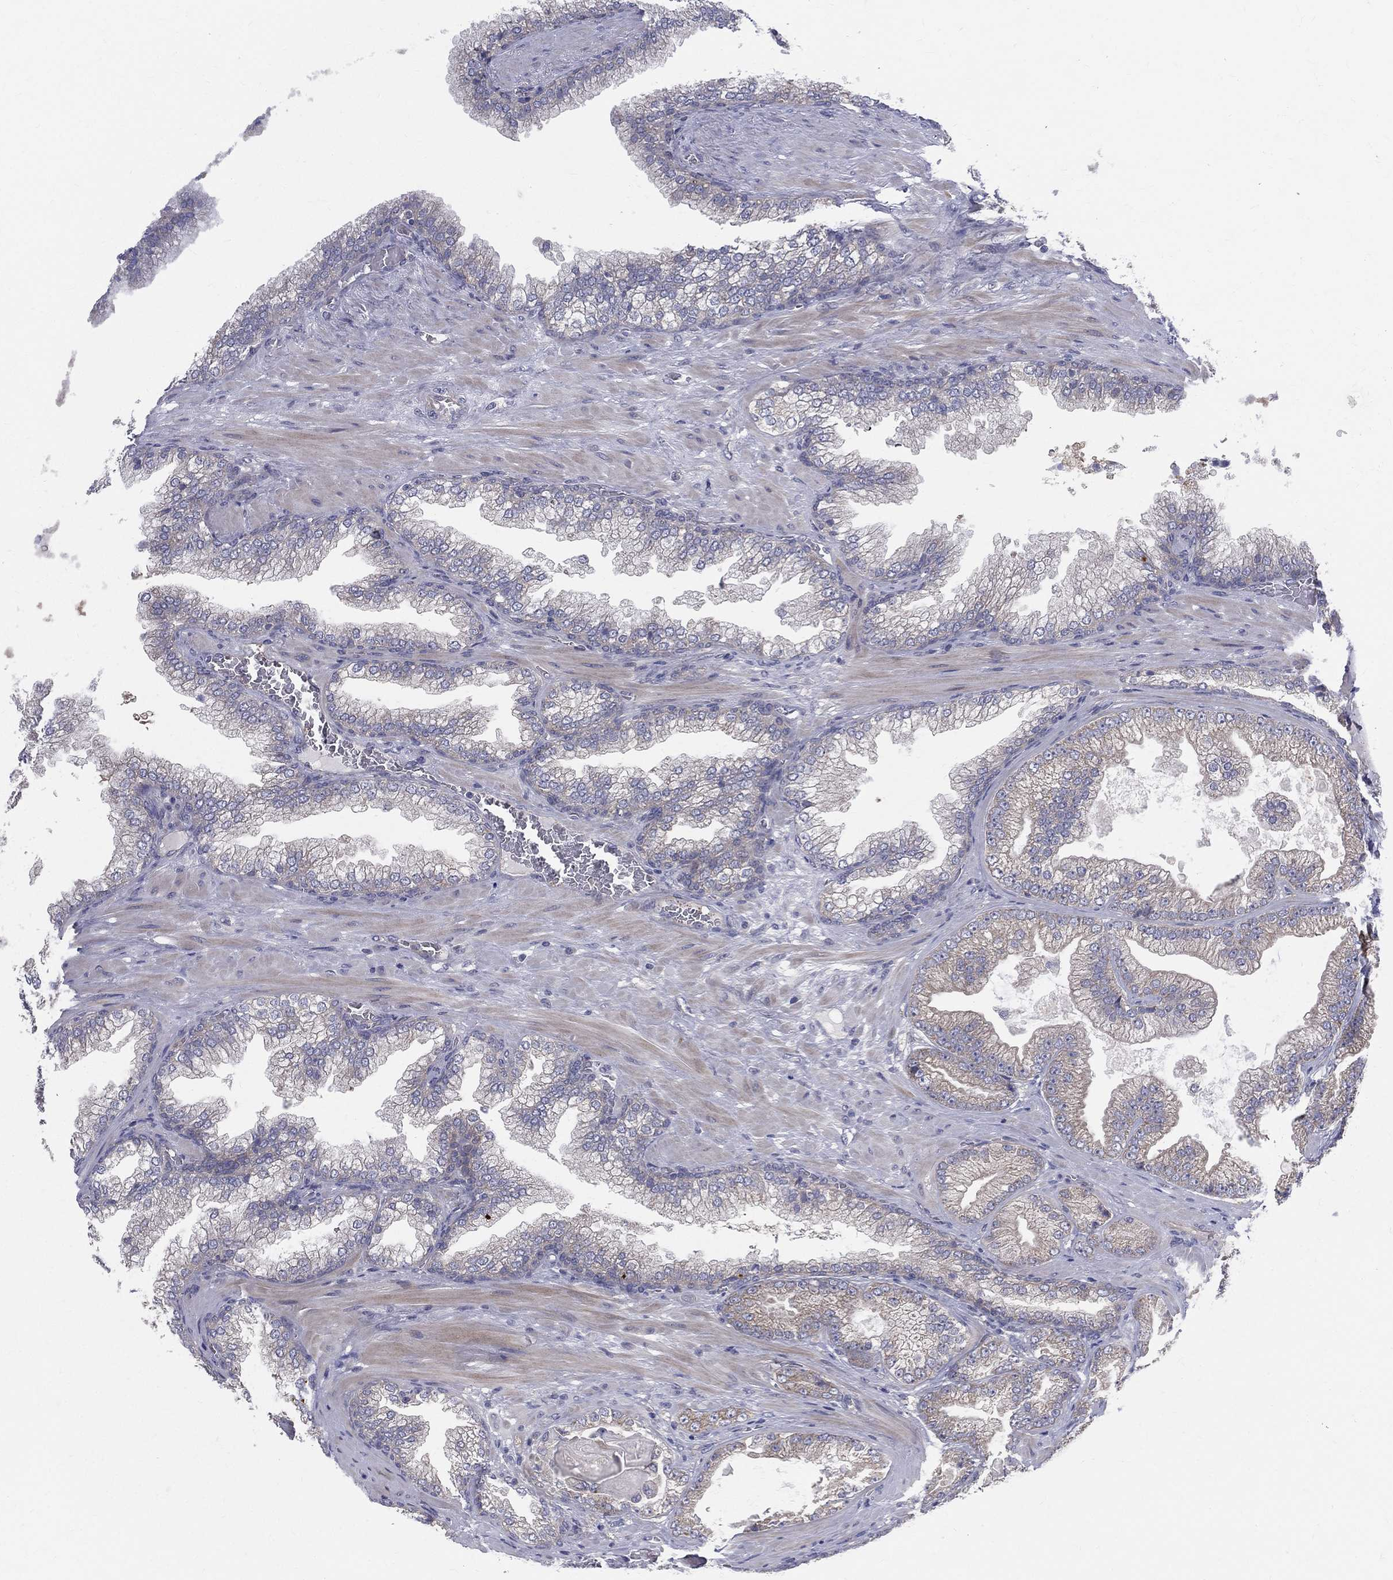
{"staining": {"intensity": "weak", "quantity": "<25%", "location": "cytoplasmic/membranous"}, "tissue": "prostate cancer", "cell_type": "Tumor cells", "image_type": "cancer", "snomed": [{"axis": "morphology", "description": "Adenocarcinoma, Low grade"}, {"axis": "topography", "description": "Prostate"}], "caption": "This is an IHC histopathology image of prostate adenocarcinoma (low-grade). There is no staining in tumor cells.", "gene": "POMZP3", "patient": {"sex": "male", "age": 57}}